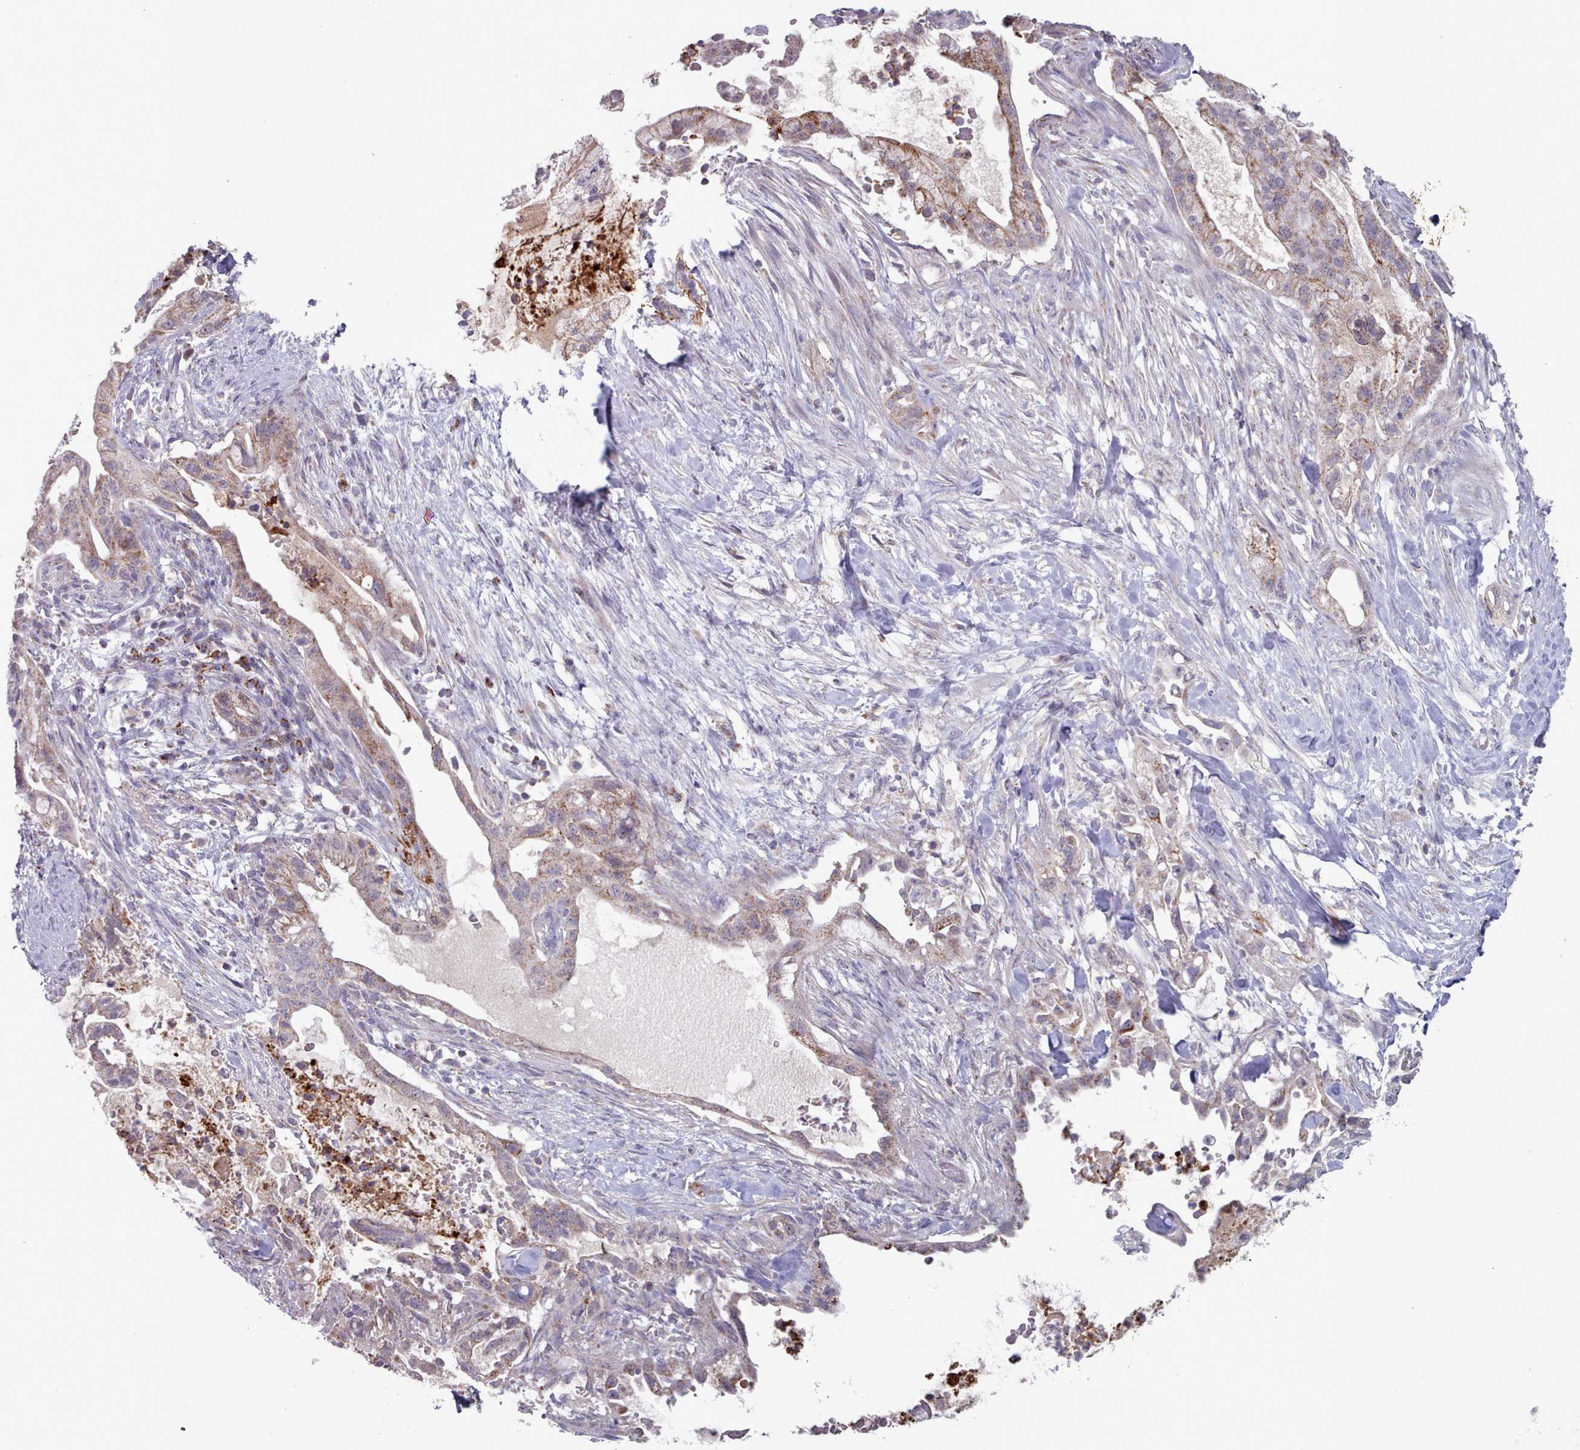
{"staining": {"intensity": "moderate", "quantity": "25%-75%", "location": "cytoplasmic/membranous"}, "tissue": "pancreatic cancer", "cell_type": "Tumor cells", "image_type": "cancer", "snomed": [{"axis": "morphology", "description": "Adenocarcinoma, NOS"}, {"axis": "topography", "description": "Pancreas"}], "caption": "Immunohistochemistry (IHC) (DAB) staining of pancreatic cancer (adenocarcinoma) shows moderate cytoplasmic/membranous protein staining in approximately 25%-75% of tumor cells. Immunohistochemistry stains the protein of interest in brown and the nuclei are stained blue.", "gene": "TRARG1", "patient": {"sex": "male", "age": 44}}